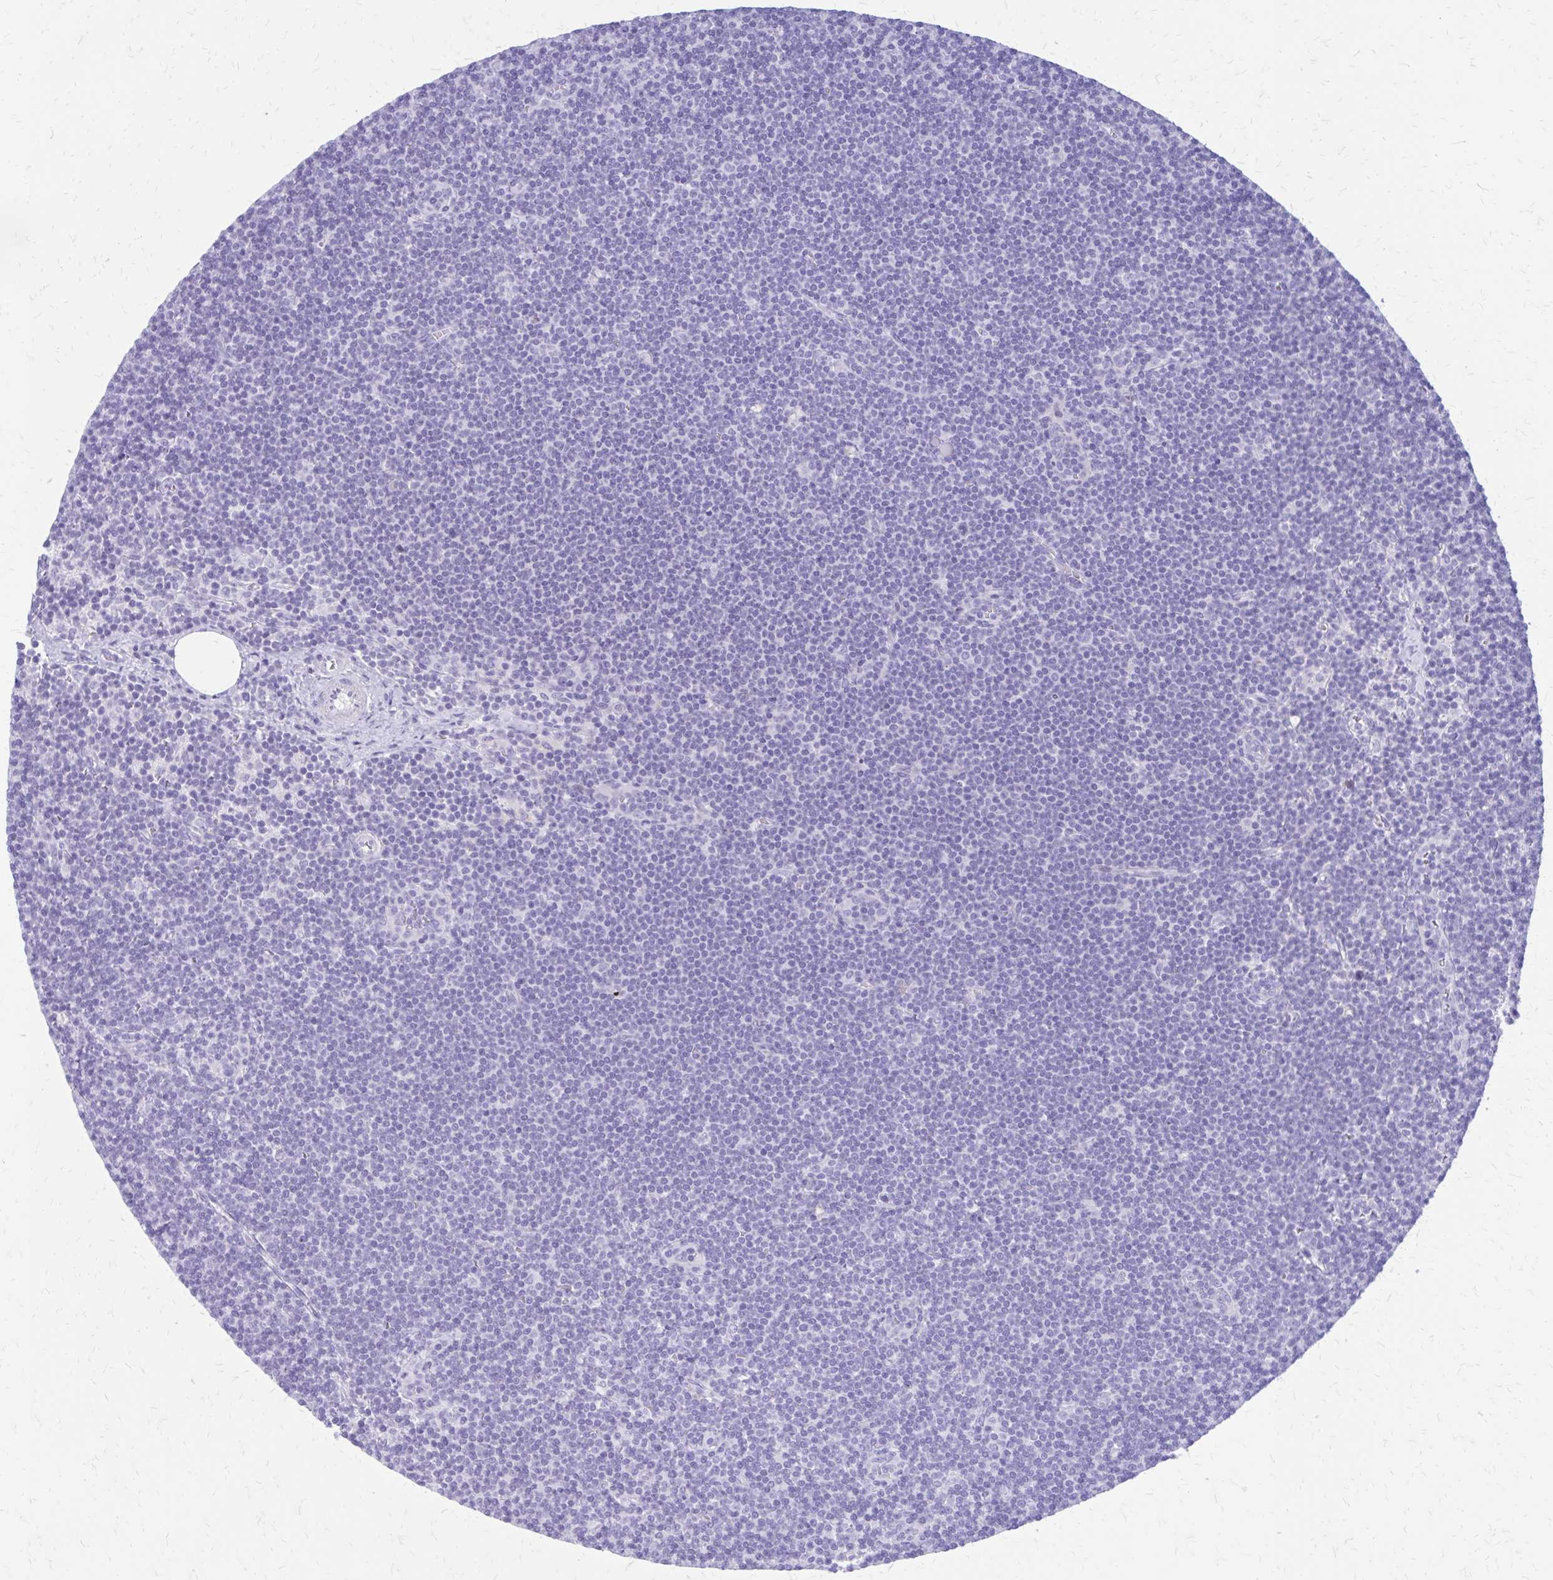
{"staining": {"intensity": "negative", "quantity": "none", "location": "none"}, "tissue": "lymphoma", "cell_type": "Tumor cells", "image_type": "cancer", "snomed": [{"axis": "morphology", "description": "Malignant lymphoma, non-Hodgkin's type, Low grade"}, {"axis": "topography", "description": "Lymph node"}], "caption": "The IHC micrograph has no significant positivity in tumor cells of lymphoma tissue.", "gene": "LCN15", "patient": {"sex": "female", "age": 73}}